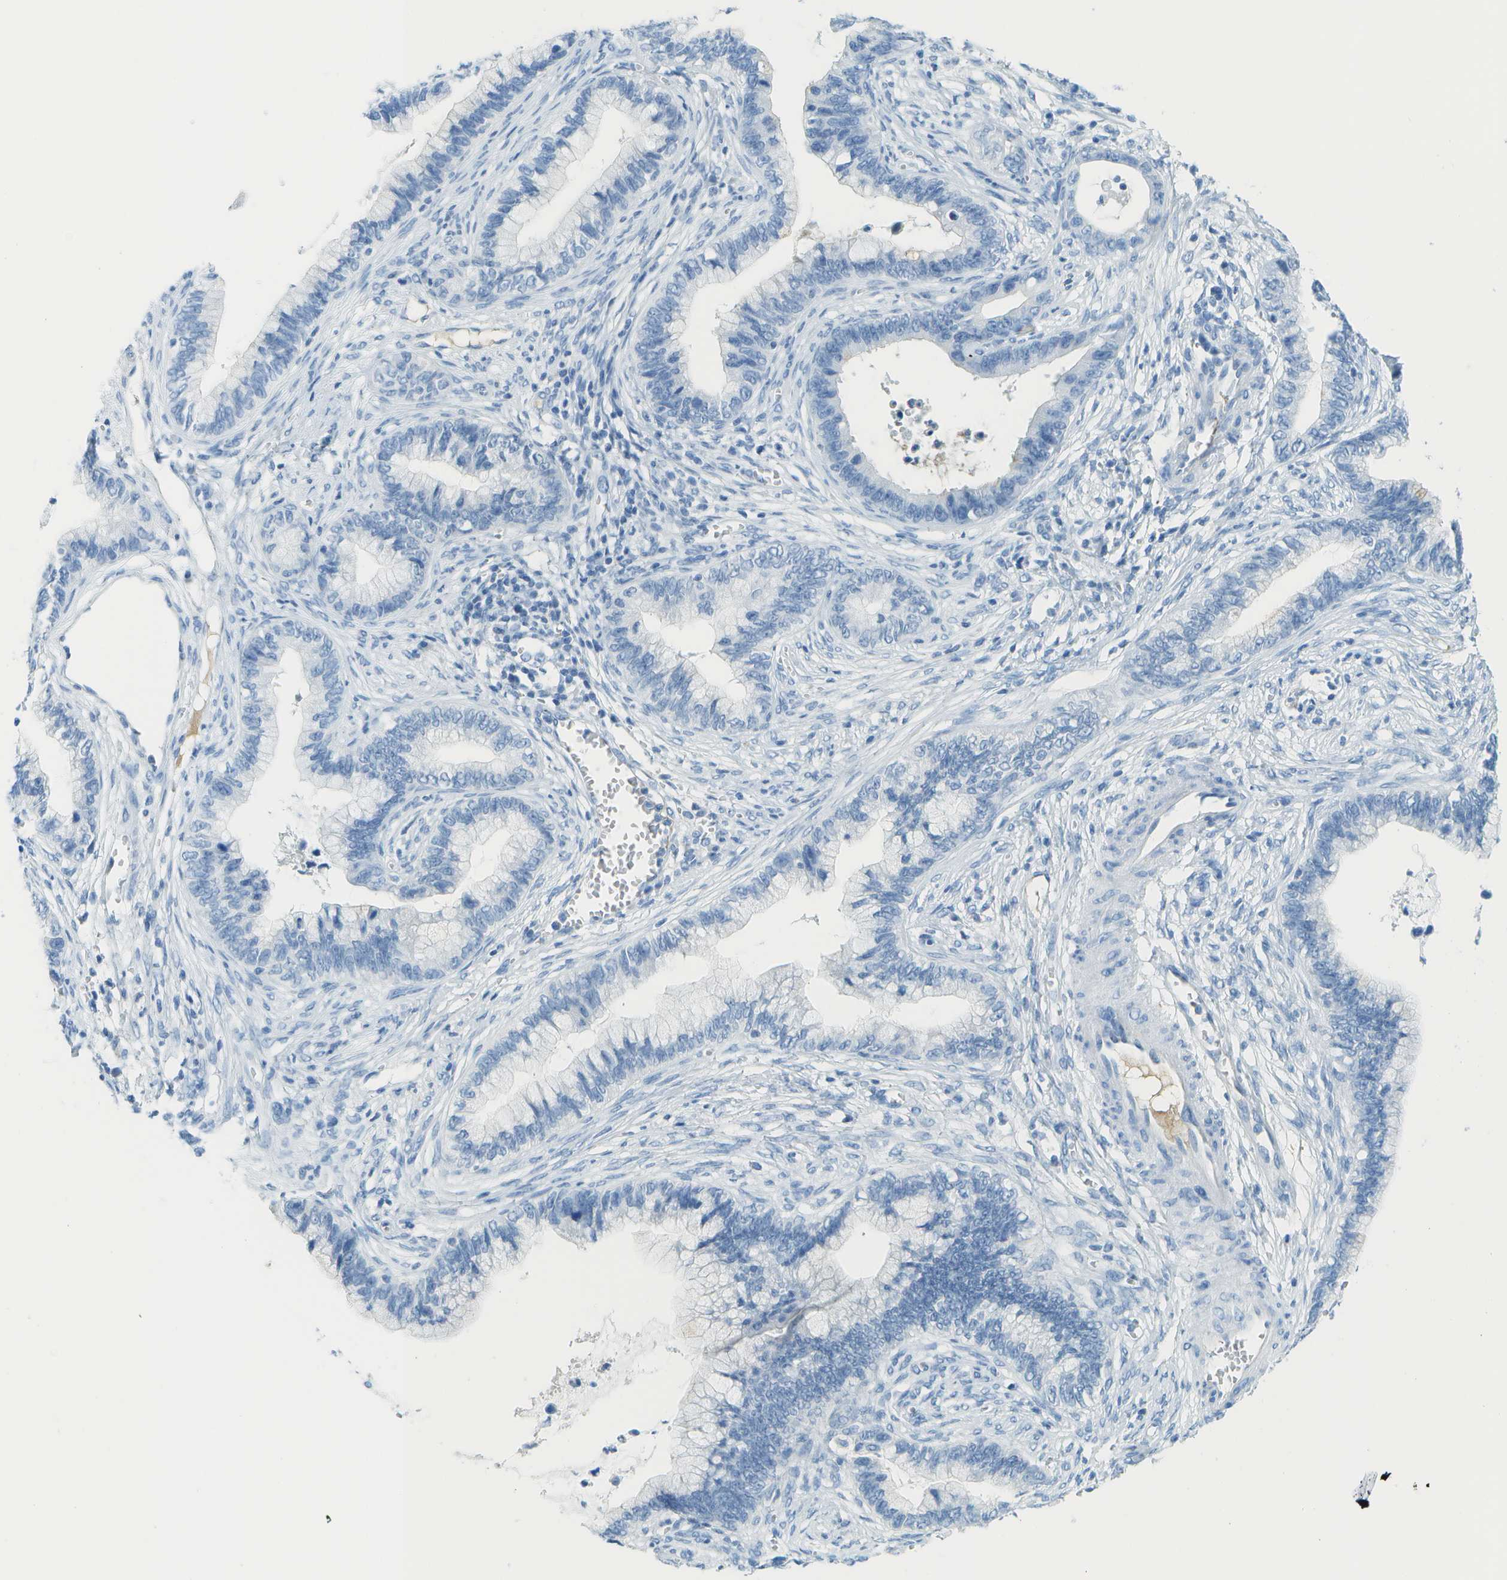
{"staining": {"intensity": "negative", "quantity": "none", "location": "none"}, "tissue": "cervical cancer", "cell_type": "Tumor cells", "image_type": "cancer", "snomed": [{"axis": "morphology", "description": "Adenocarcinoma, NOS"}, {"axis": "topography", "description": "Cervix"}], "caption": "Immunohistochemistry (IHC) histopathology image of neoplastic tissue: cervical cancer (adenocarcinoma) stained with DAB (3,3'-diaminobenzidine) reveals no significant protein staining in tumor cells.", "gene": "C1S", "patient": {"sex": "female", "age": 44}}